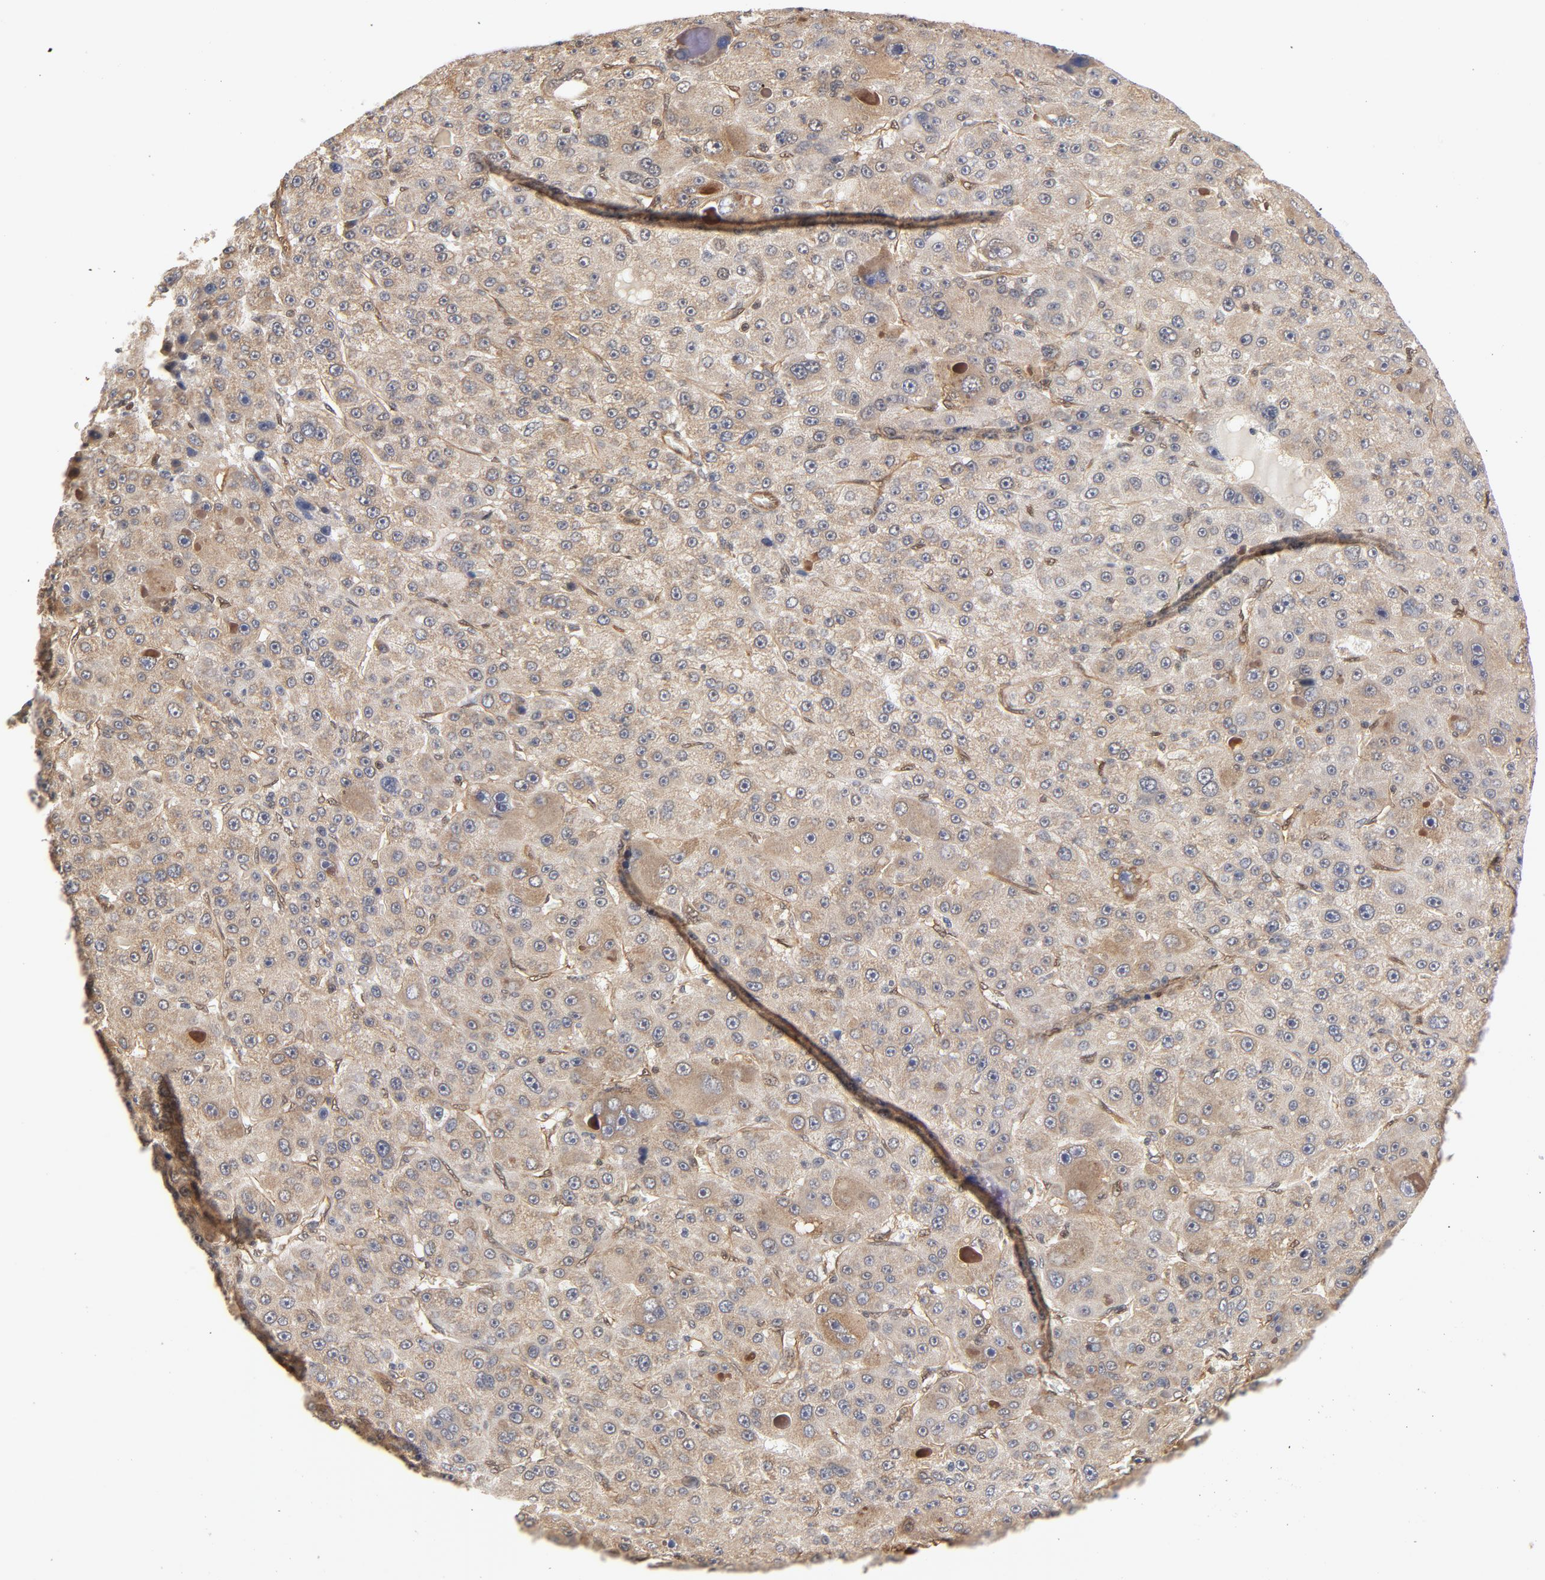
{"staining": {"intensity": "weak", "quantity": ">75%", "location": "cytoplasmic/membranous"}, "tissue": "liver cancer", "cell_type": "Tumor cells", "image_type": "cancer", "snomed": [{"axis": "morphology", "description": "Carcinoma, Hepatocellular, NOS"}, {"axis": "topography", "description": "Liver"}], "caption": "This photomicrograph demonstrates IHC staining of human hepatocellular carcinoma (liver), with low weak cytoplasmic/membranous staining in approximately >75% of tumor cells.", "gene": "CDC37", "patient": {"sex": "male", "age": 76}}